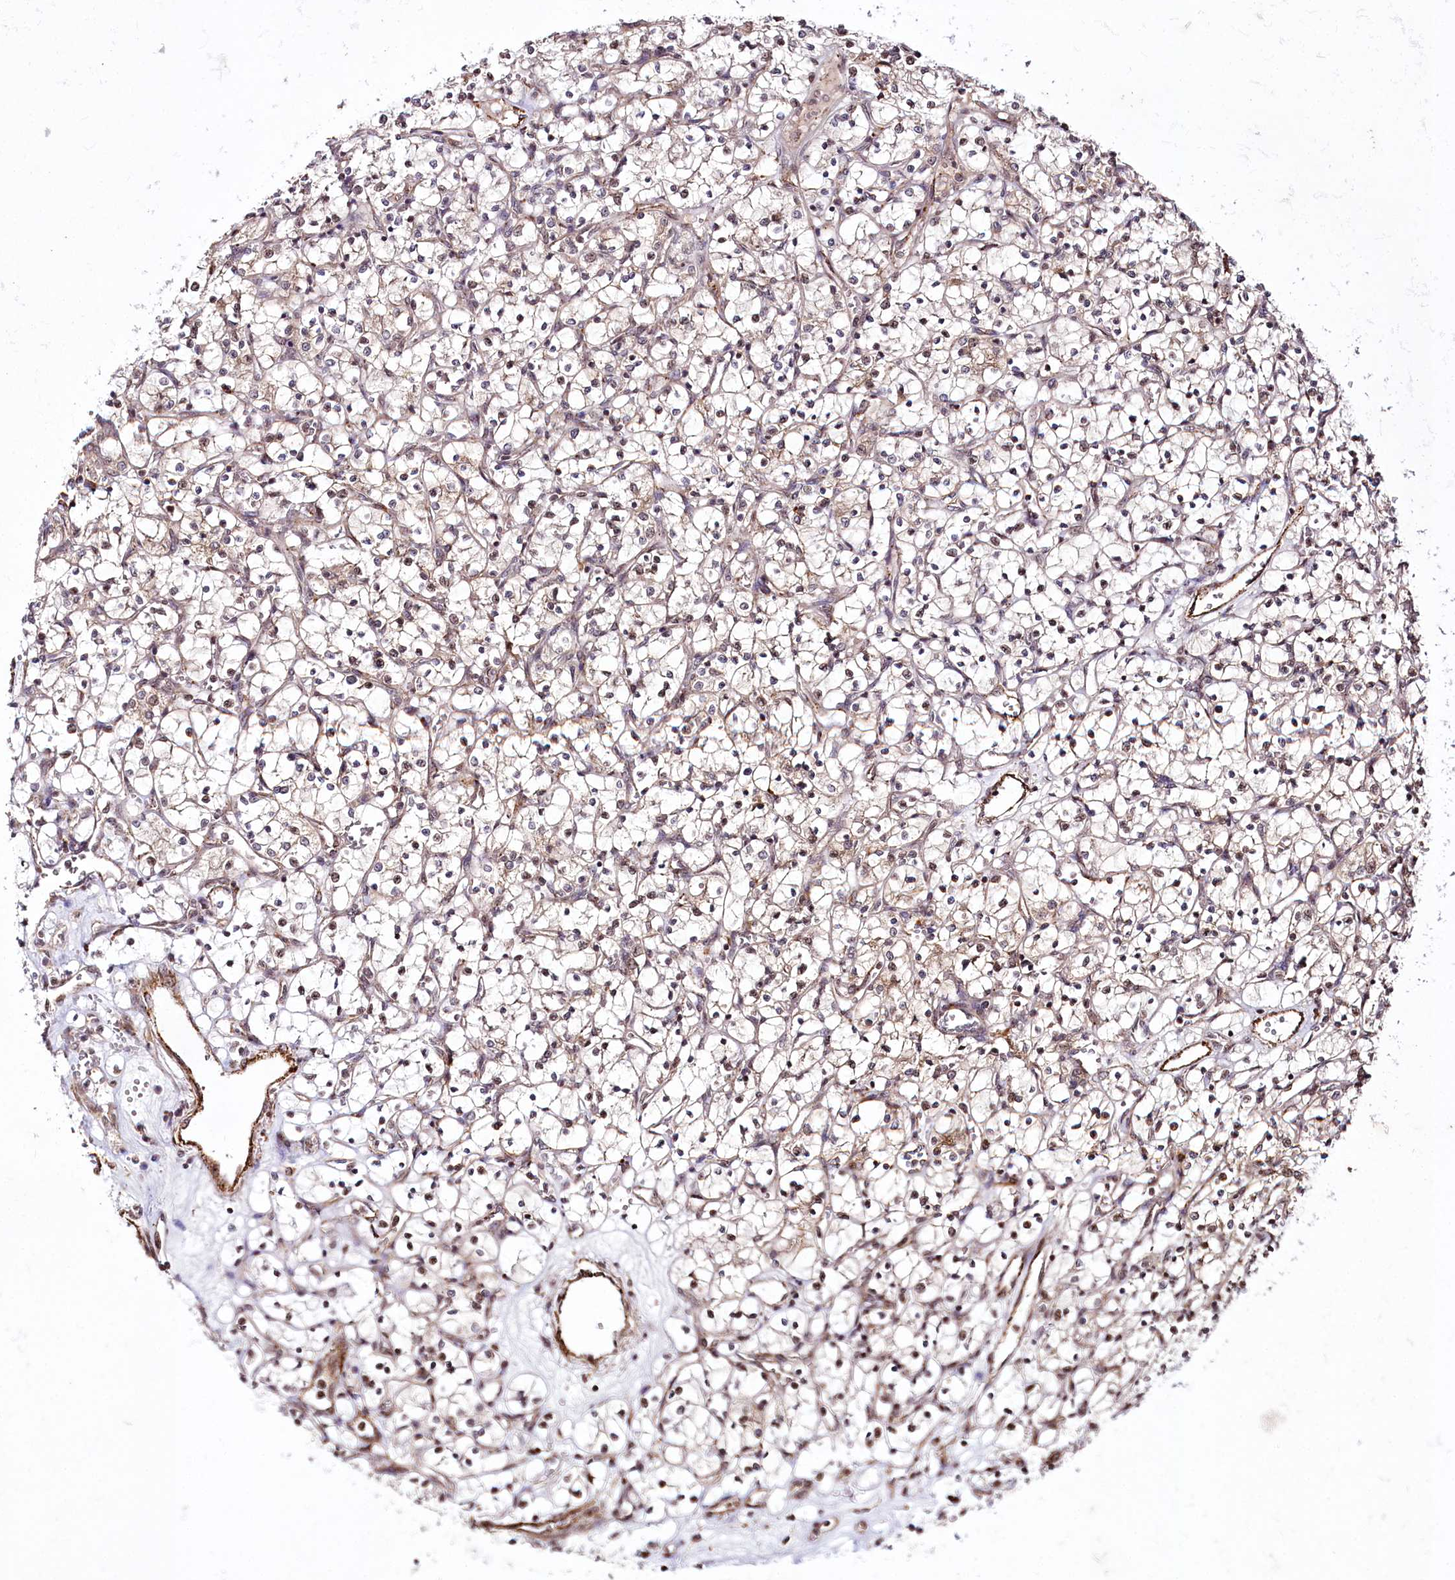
{"staining": {"intensity": "negative", "quantity": "none", "location": "none"}, "tissue": "renal cancer", "cell_type": "Tumor cells", "image_type": "cancer", "snomed": [{"axis": "morphology", "description": "Adenocarcinoma, NOS"}, {"axis": "topography", "description": "Kidney"}], "caption": "Immunohistochemistry (IHC) of human adenocarcinoma (renal) demonstrates no positivity in tumor cells. Nuclei are stained in blue.", "gene": "HOXC8", "patient": {"sex": "female", "age": 69}}